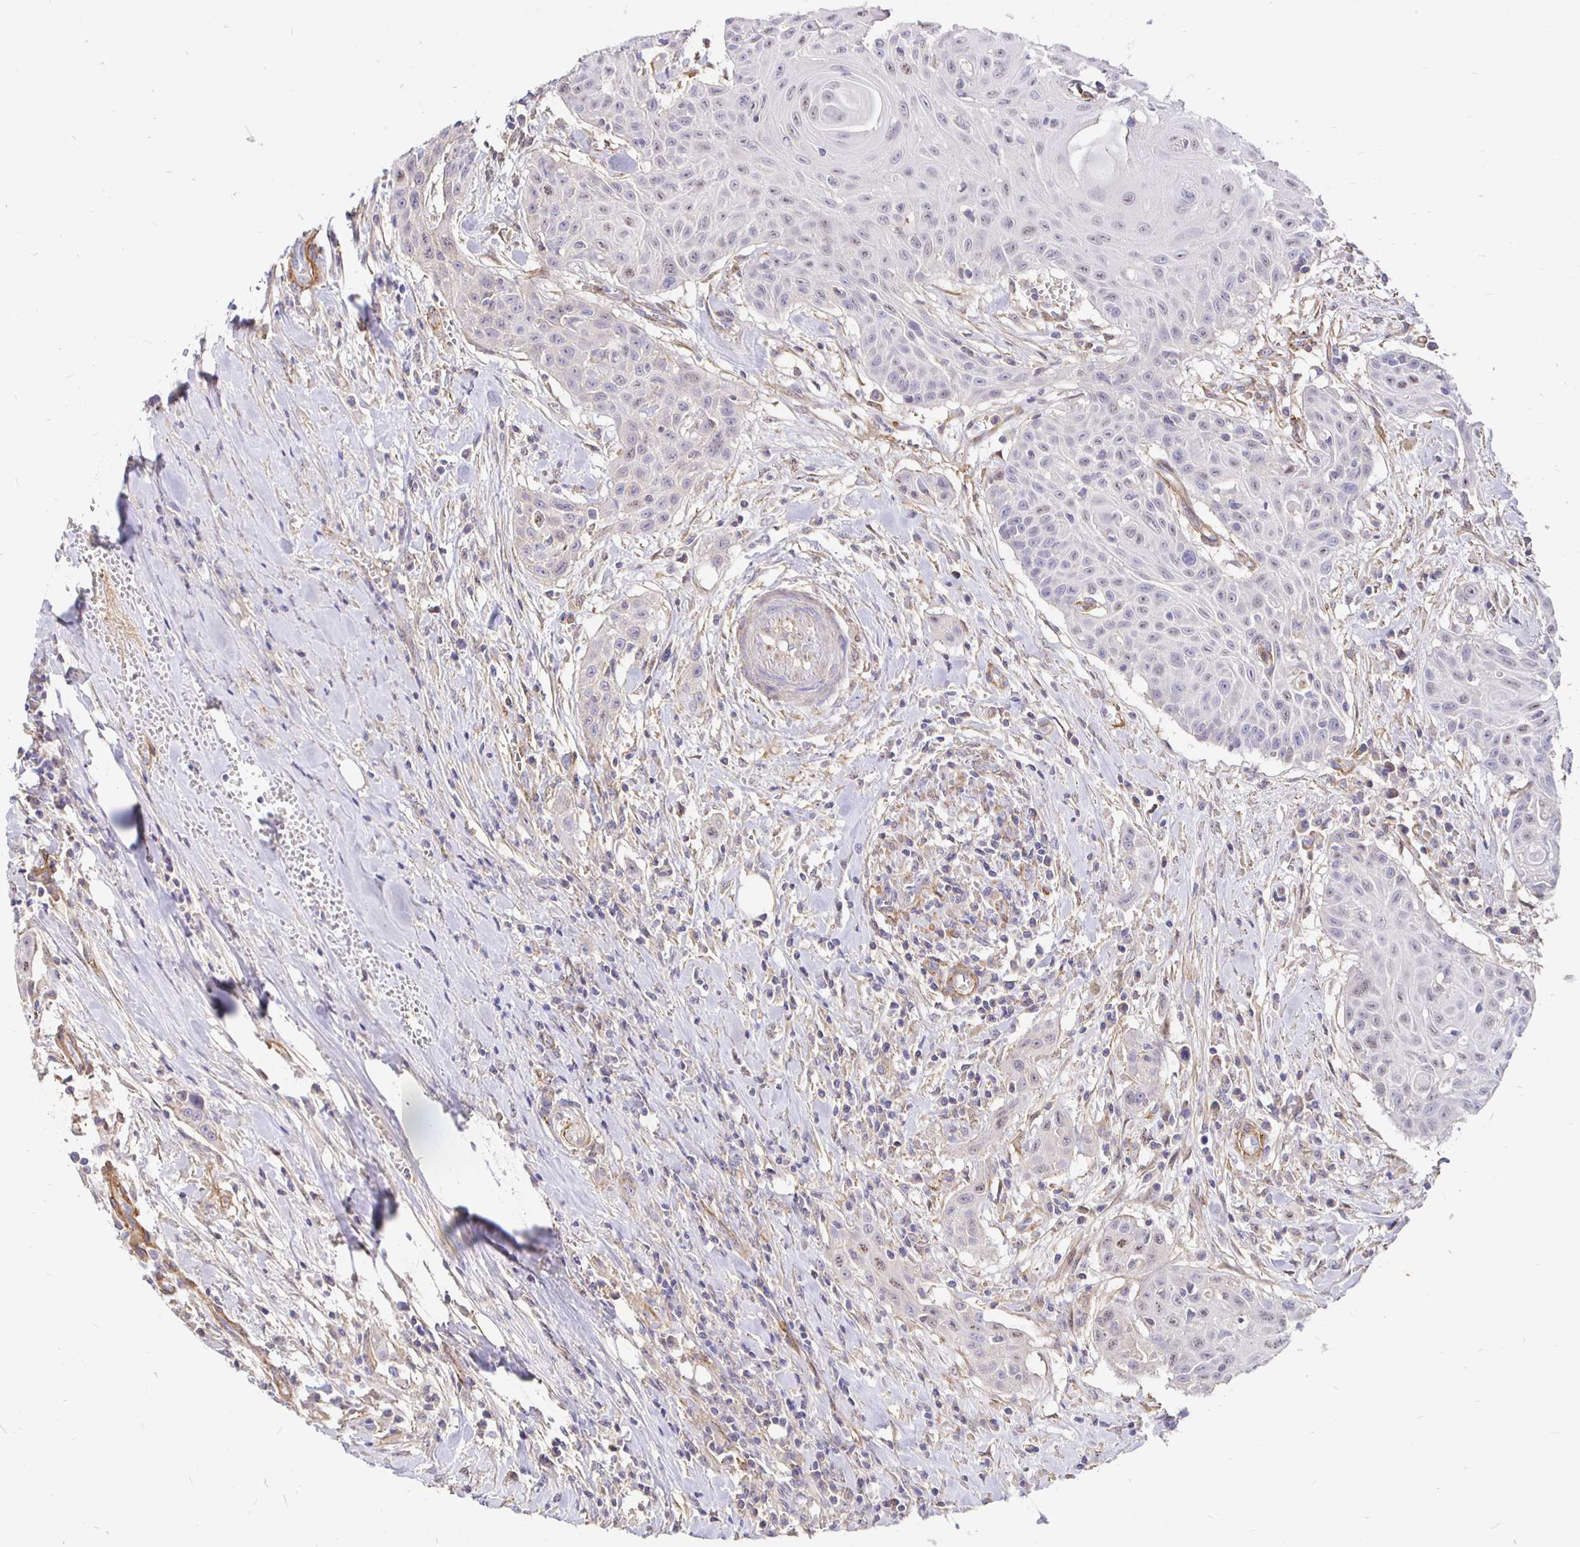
{"staining": {"intensity": "weak", "quantity": "<25%", "location": "nuclear"}, "tissue": "head and neck cancer", "cell_type": "Tumor cells", "image_type": "cancer", "snomed": [{"axis": "morphology", "description": "Squamous cell carcinoma, NOS"}, {"axis": "topography", "description": "Lymph node"}, {"axis": "topography", "description": "Salivary gland"}, {"axis": "topography", "description": "Head-Neck"}], "caption": "Immunohistochemical staining of head and neck squamous cell carcinoma demonstrates no significant positivity in tumor cells.", "gene": "PALM2AKAP2", "patient": {"sex": "female", "age": 74}}